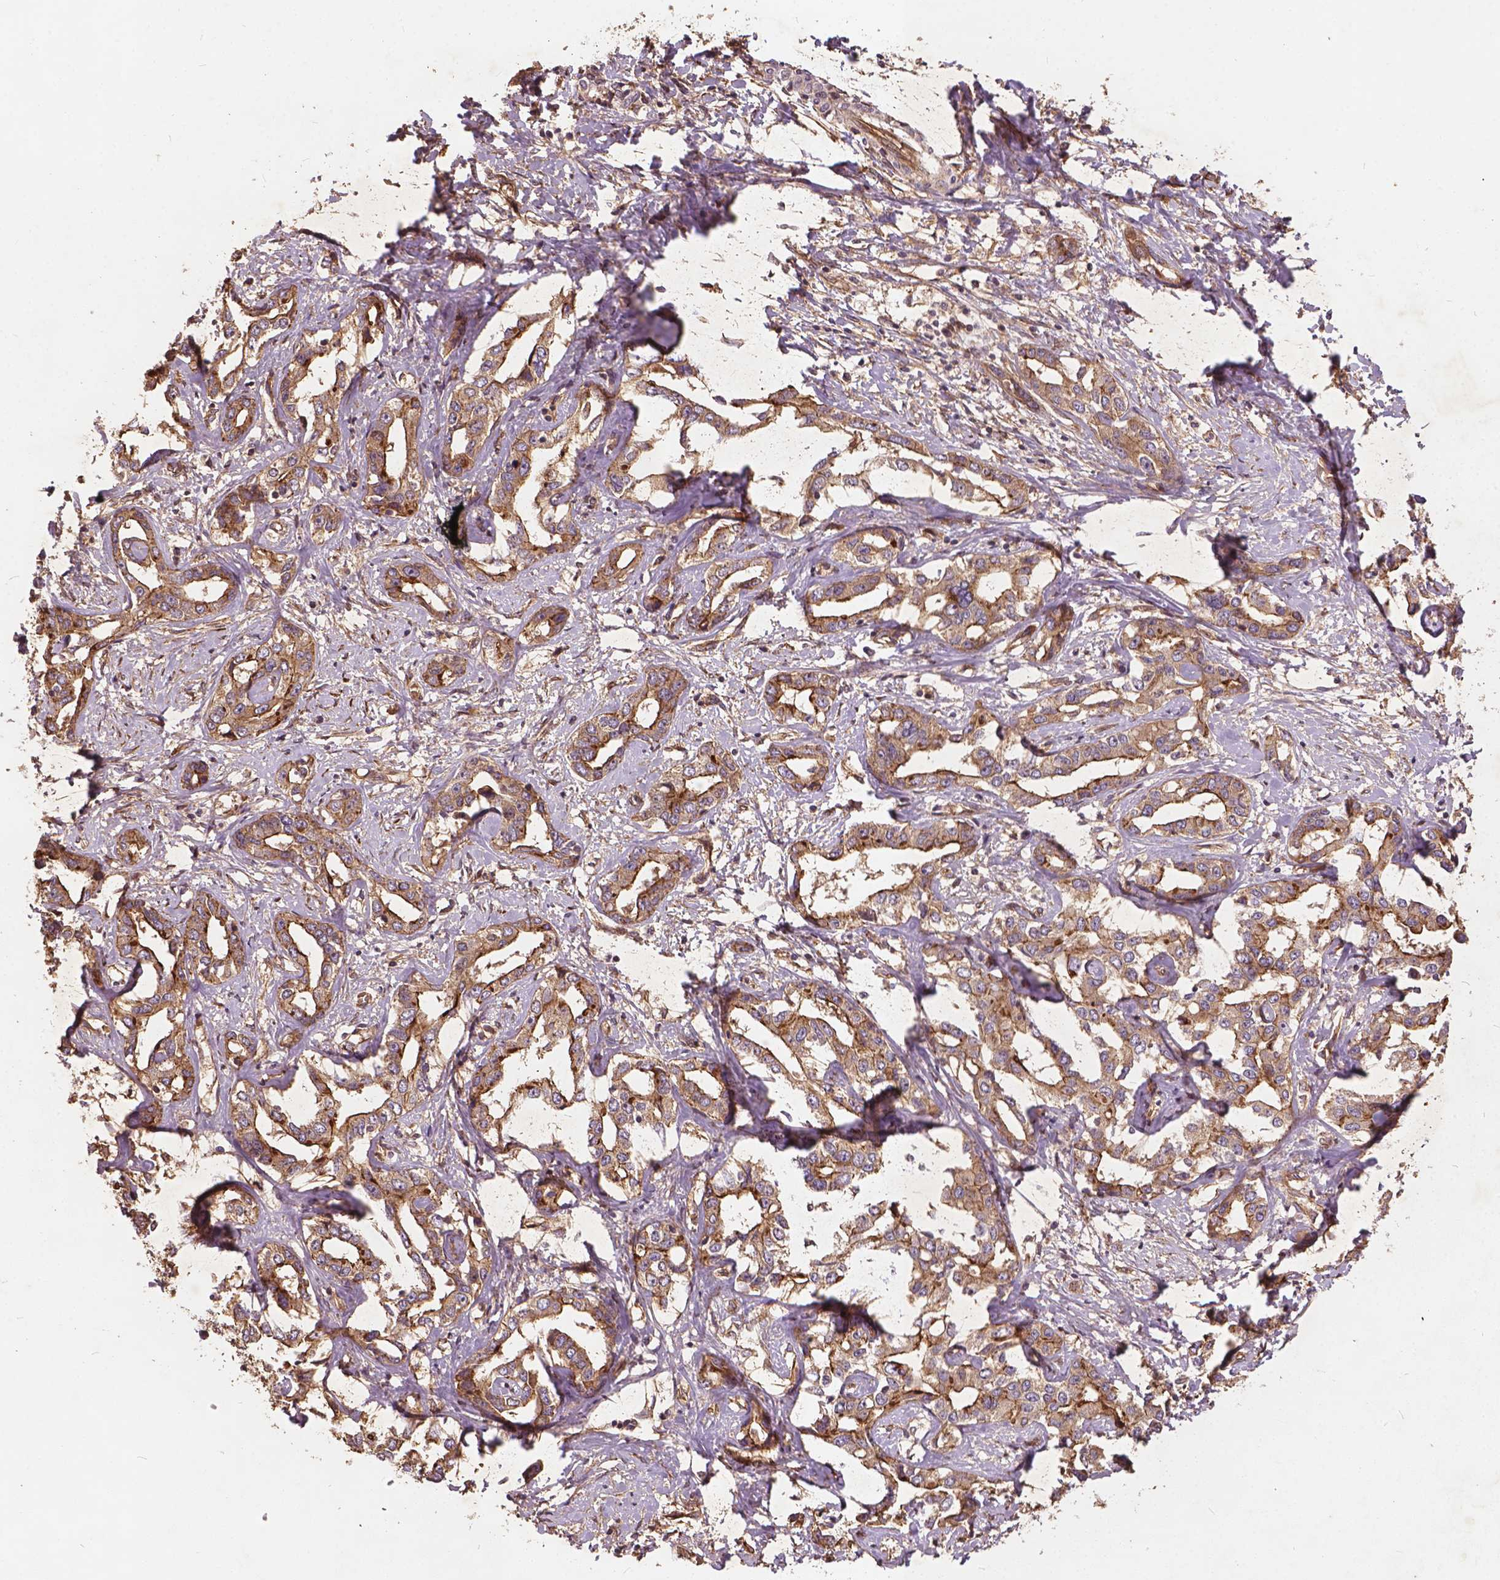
{"staining": {"intensity": "moderate", "quantity": ">75%", "location": "cytoplasmic/membranous"}, "tissue": "liver cancer", "cell_type": "Tumor cells", "image_type": "cancer", "snomed": [{"axis": "morphology", "description": "Cholangiocarcinoma"}, {"axis": "topography", "description": "Liver"}], "caption": "A micrograph of liver cancer stained for a protein demonstrates moderate cytoplasmic/membranous brown staining in tumor cells.", "gene": "UBXN2A", "patient": {"sex": "male", "age": 59}}